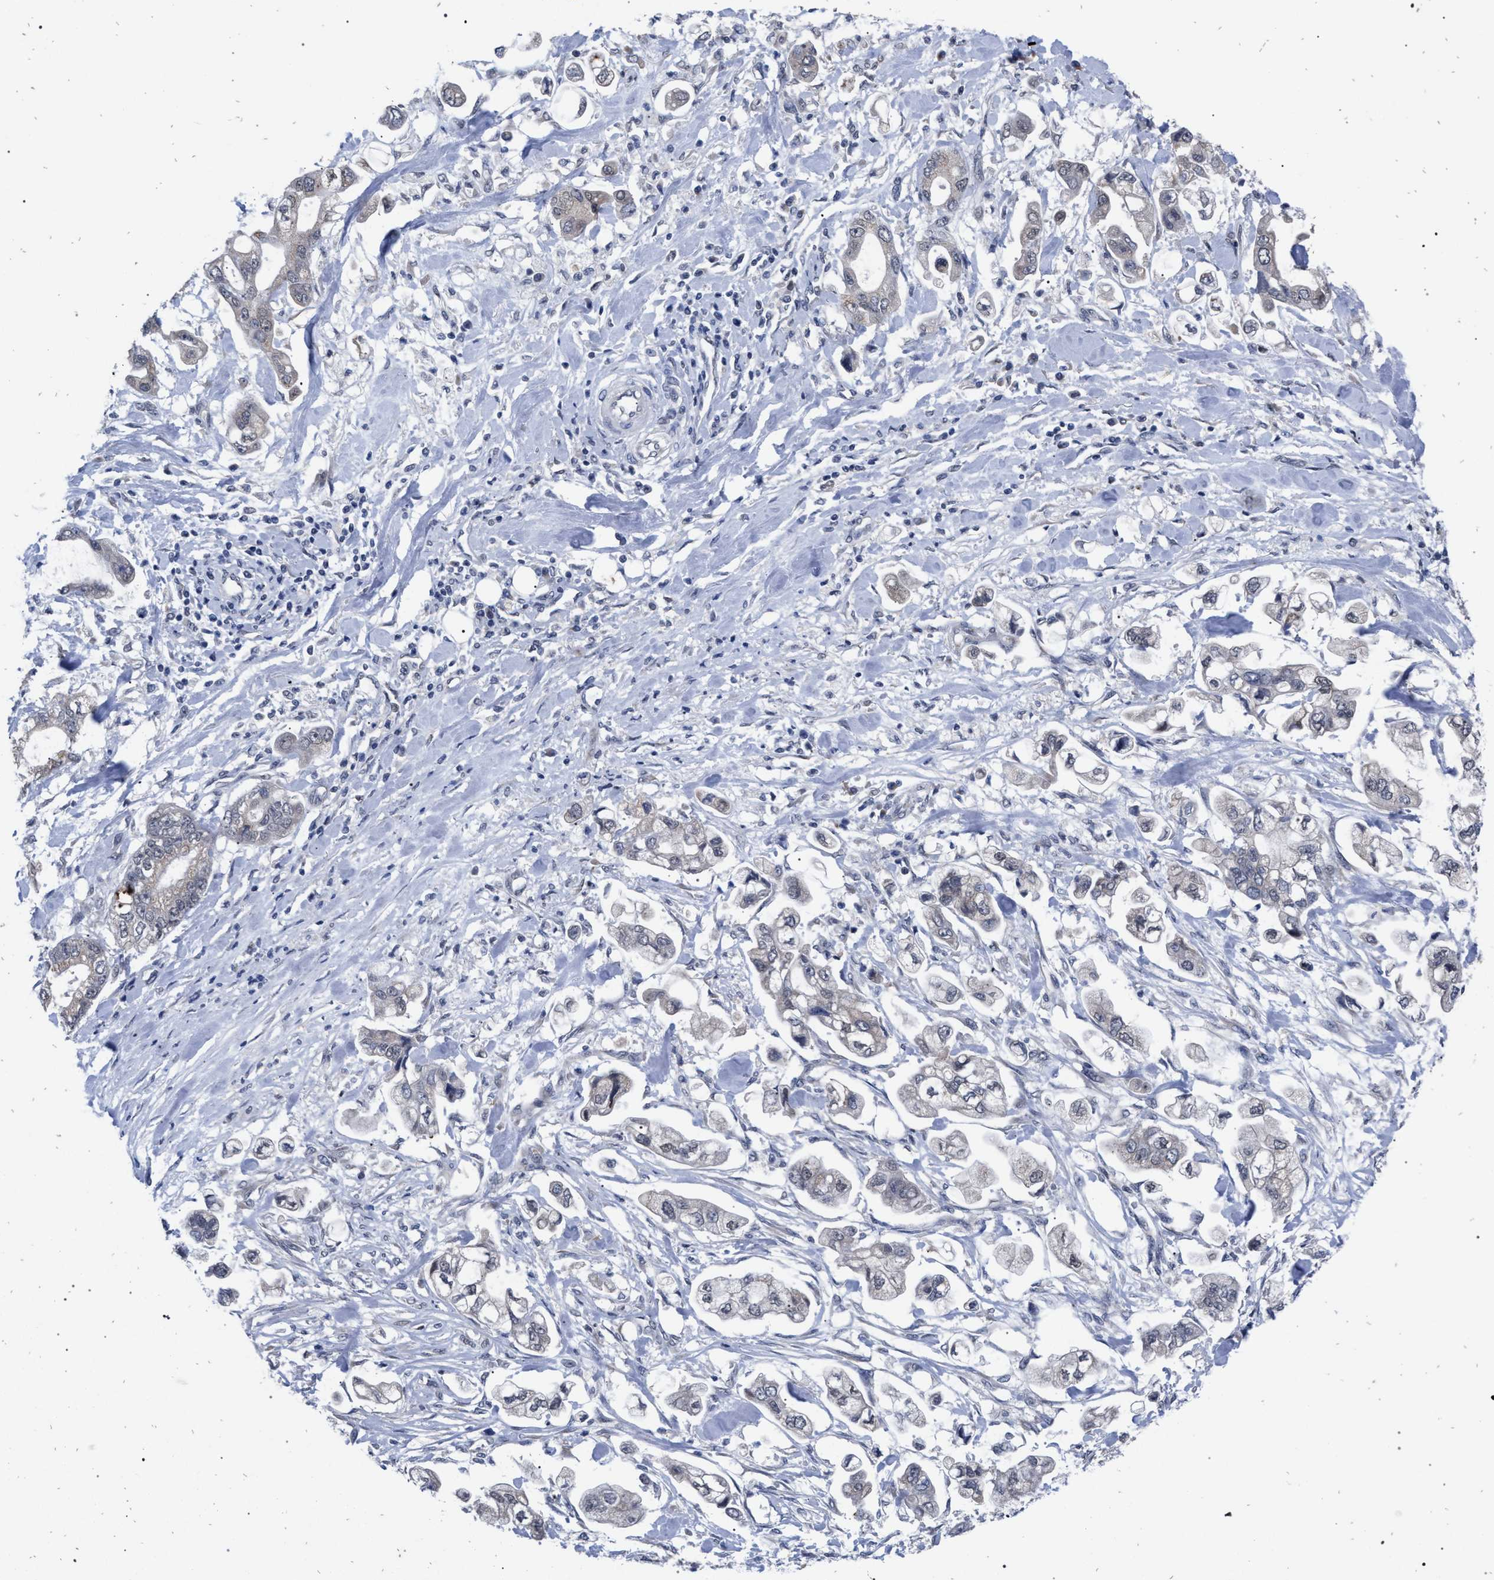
{"staining": {"intensity": "negative", "quantity": "none", "location": "none"}, "tissue": "stomach cancer", "cell_type": "Tumor cells", "image_type": "cancer", "snomed": [{"axis": "morphology", "description": "Normal tissue, NOS"}, {"axis": "morphology", "description": "Adenocarcinoma, NOS"}, {"axis": "topography", "description": "Stomach"}], "caption": "IHC of human stomach cancer (adenocarcinoma) displays no staining in tumor cells.", "gene": "GOLGA2", "patient": {"sex": "male", "age": 62}}